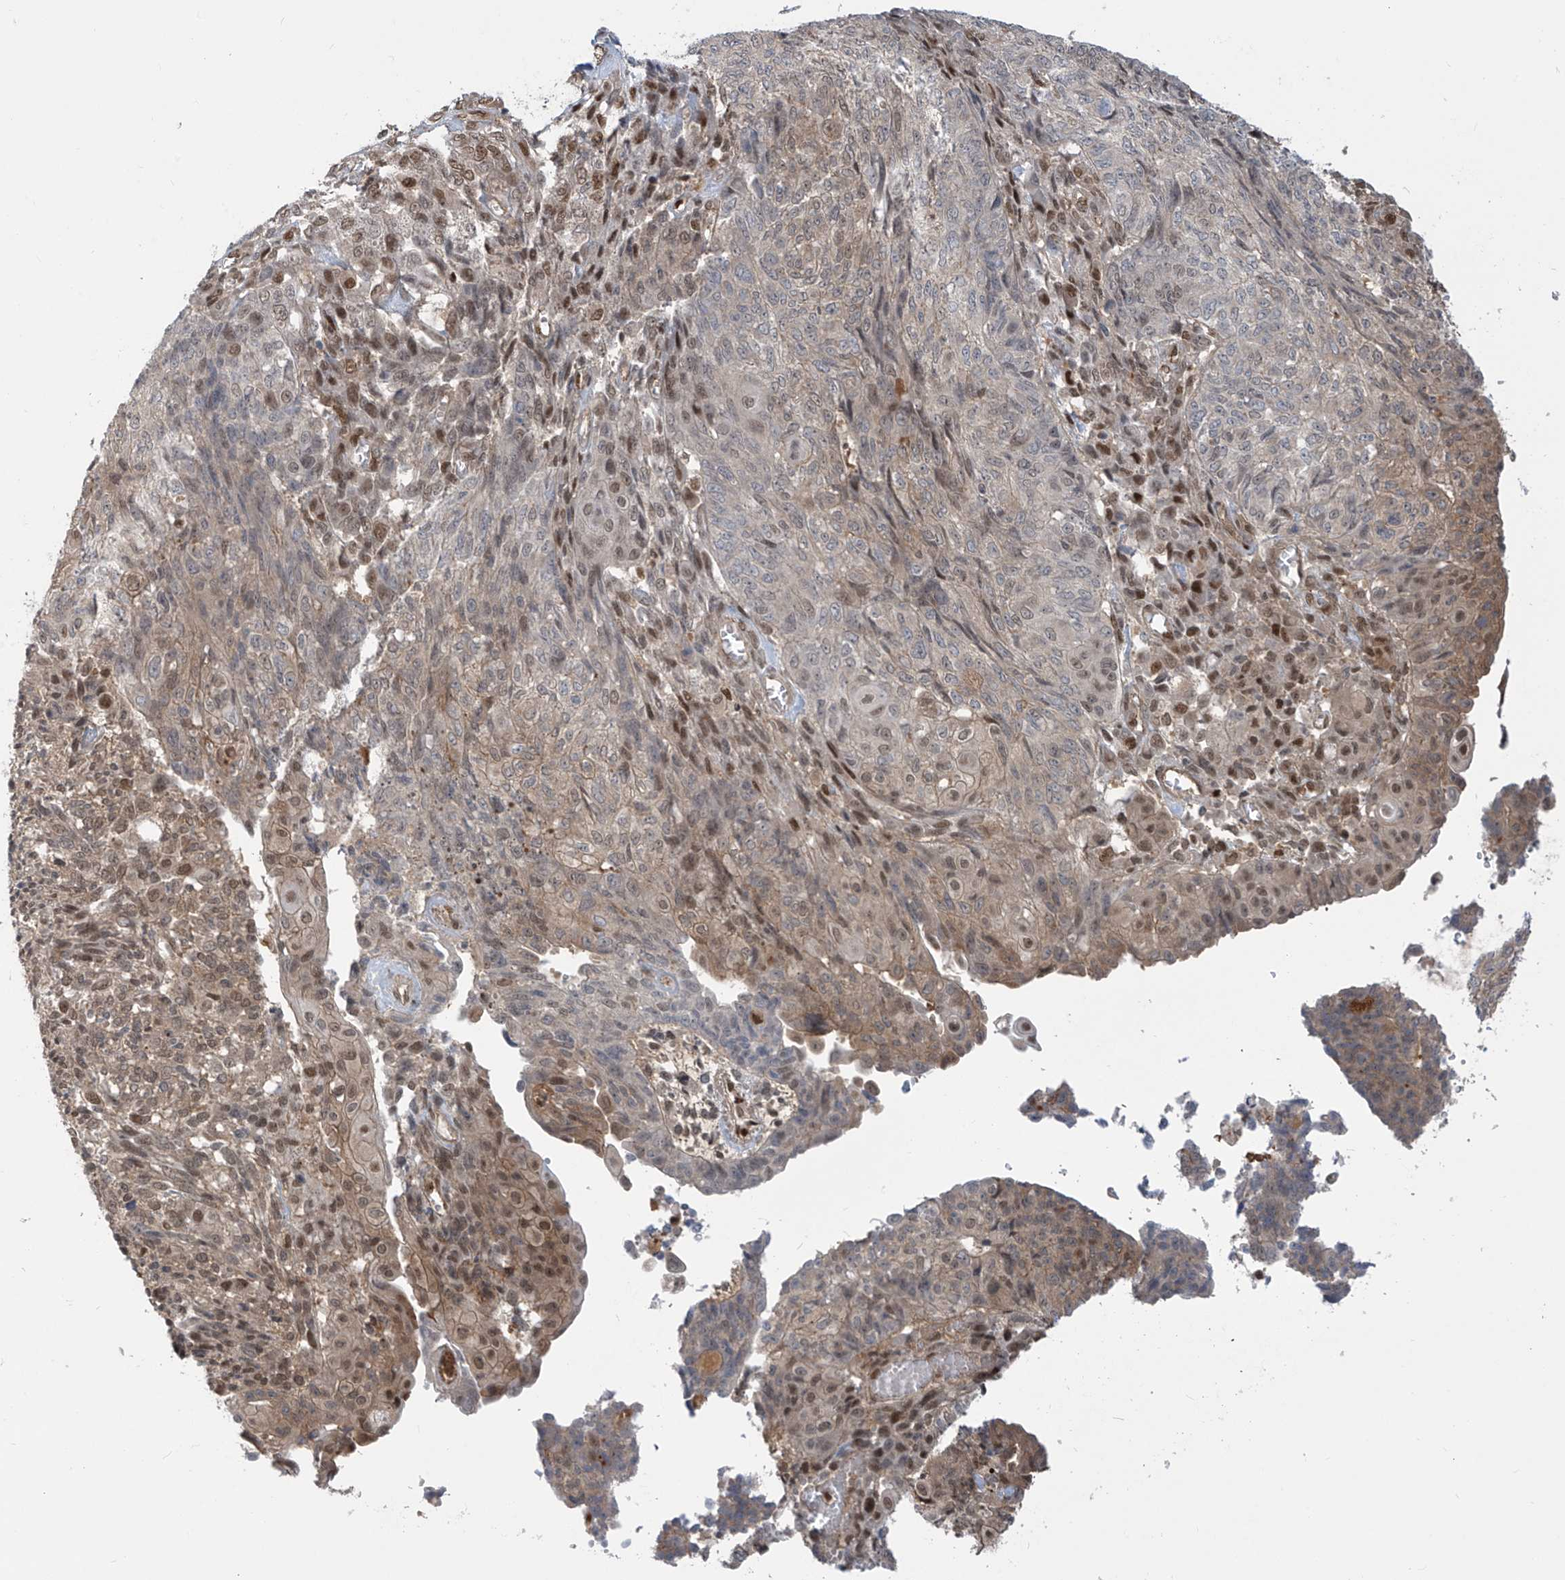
{"staining": {"intensity": "moderate", "quantity": "<25%", "location": "nuclear"}, "tissue": "endometrial cancer", "cell_type": "Tumor cells", "image_type": "cancer", "snomed": [{"axis": "morphology", "description": "Adenocarcinoma, NOS"}, {"axis": "topography", "description": "Endometrium"}], "caption": "This photomicrograph shows immunohistochemistry (IHC) staining of human endometrial cancer, with low moderate nuclear expression in about <25% of tumor cells.", "gene": "LAGE3", "patient": {"sex": "female", "age": 32}}